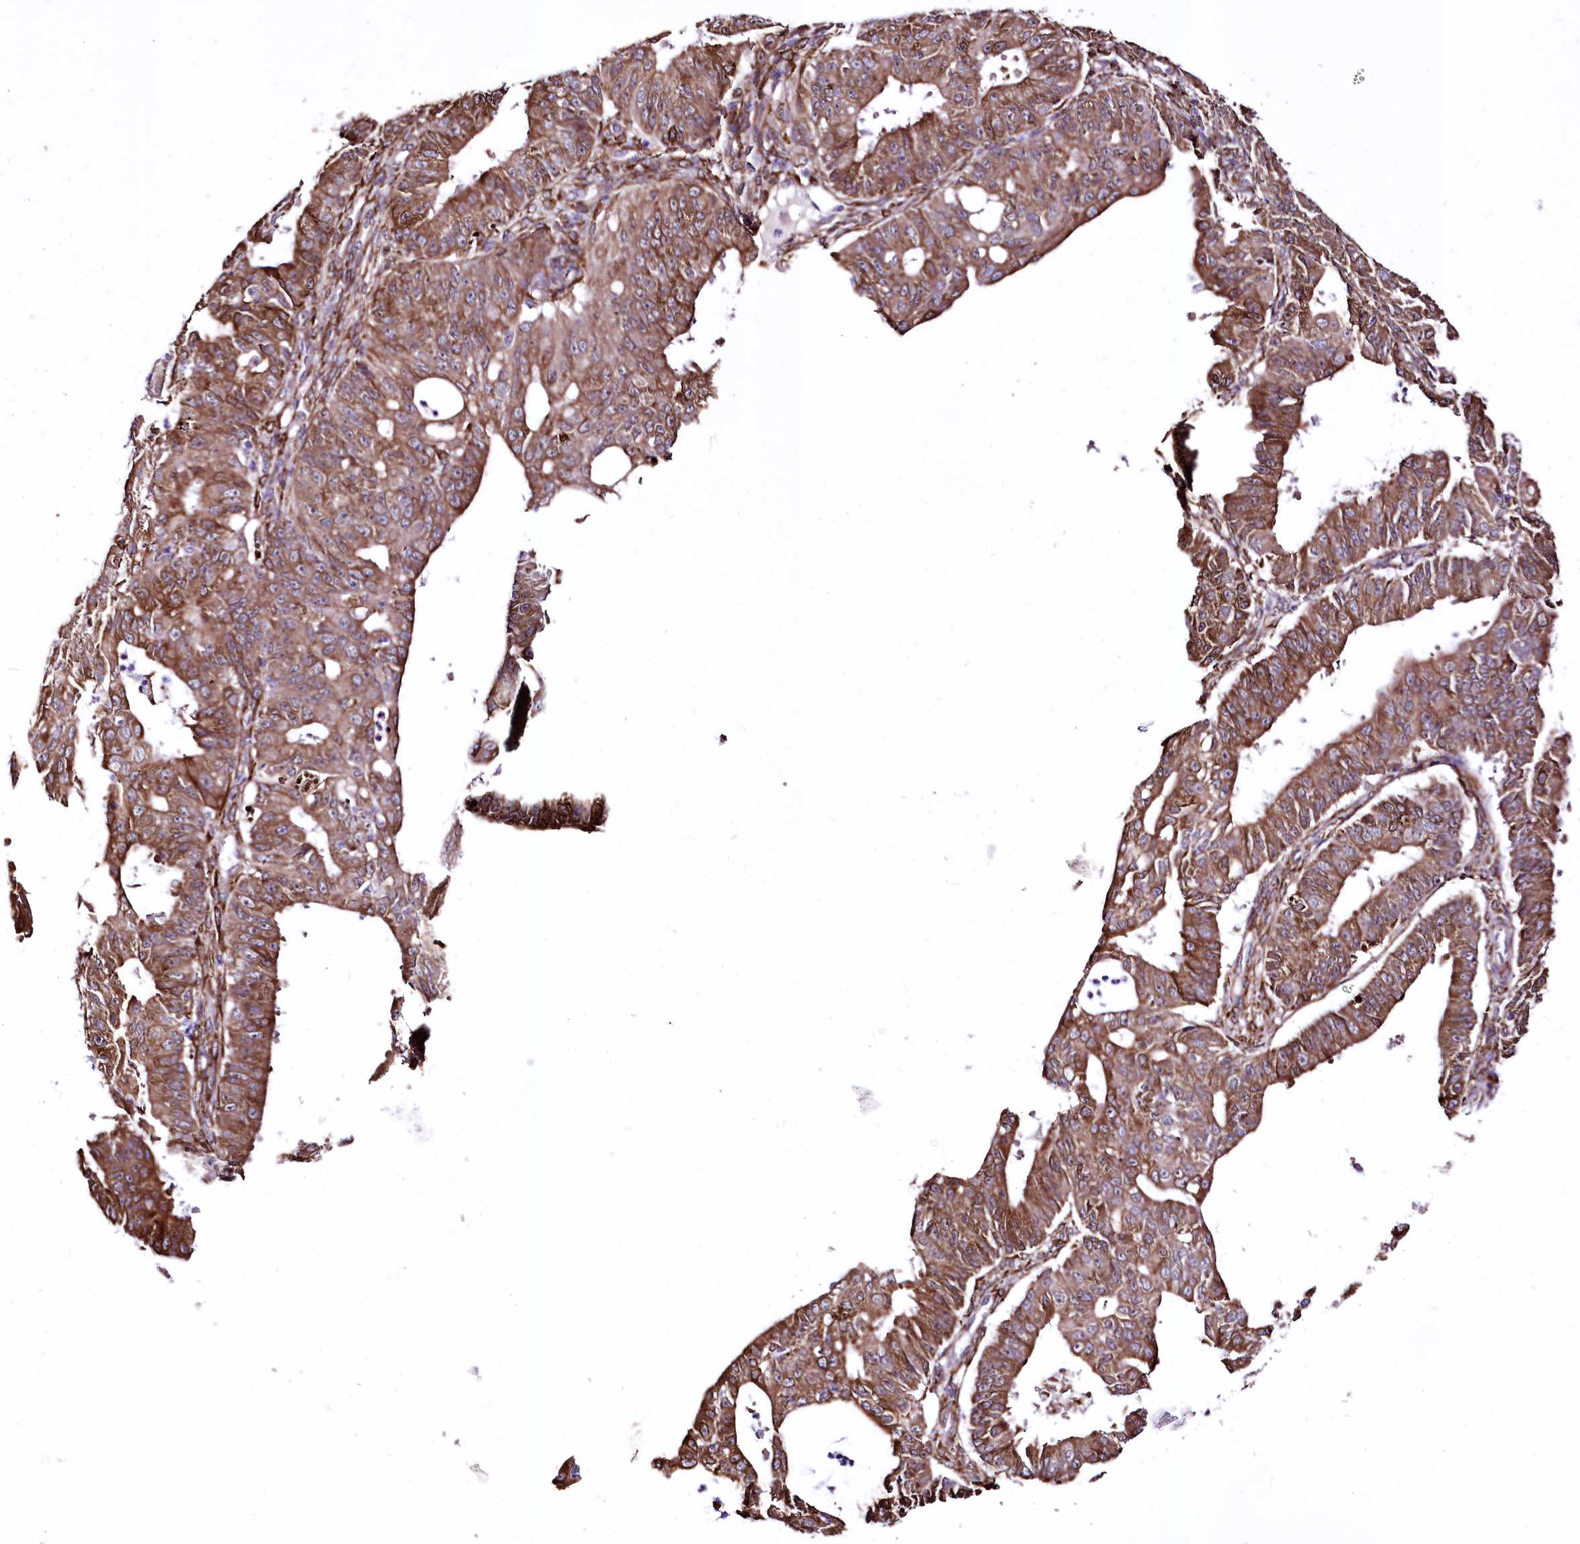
{"staining": {"intensity": "moderate", "quantity": ">75%", "location": "cytoplasmic/membranous"}, "tissue": "ovarian cancer", "cell_type": "Tumor cells", "image_type": "cancer", "snomed": [{"axis": "morphology", "description": "Carcinoma, endometroid"}, {"axis": "topography", "description": "Appendix"}, {"axis": "topography", "description": "Ovary"}], "caption": "This micrograph exhibits ovarian cancer (endometroid carcinoma) stained with IHC to label a protein in brown. The cytoplasmic/membranous of tumor cells show moderate positivity for the protein. Nuclei are counter-stained blue.", "gene": "WWC1", "patient": {"sex": "female", "age": 42}}